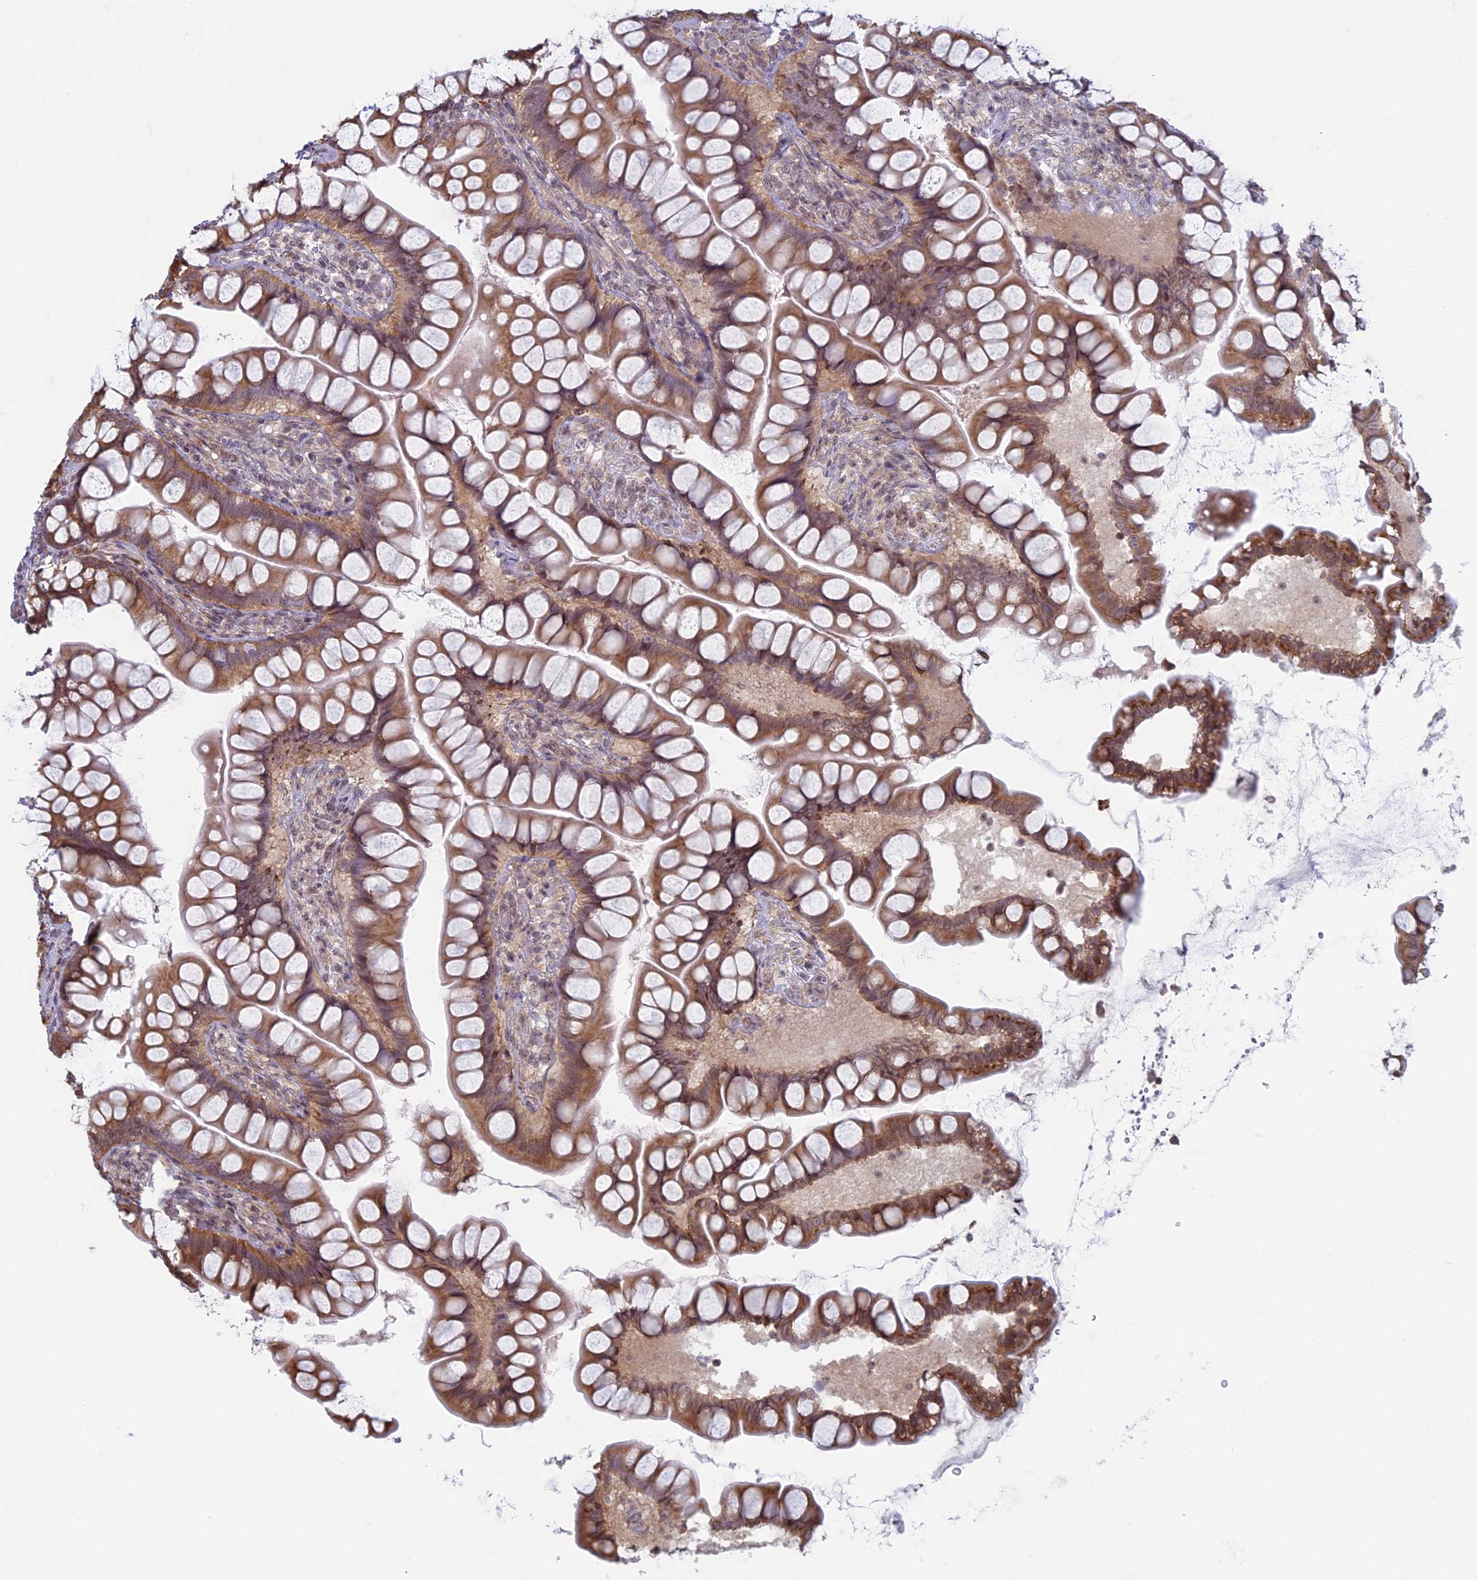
{"staining": {"intensity": "moderate", "quantity": ">75%", "location": "cytoplasmic/membranous"}, "tissue": "small intestine", "cell_type": "Glandular cells", "image_type": "normal", "snomed": [{"axis": "morphology", "description": "Normal tissue, NOS"}, {"axis": "topography", "description": "Small intestine"}], "caption": "The micrograph exhibits staining of unremarkable small intestine, revealing moderate cytoplasmic/membranous protein staining (brown color) within glandular cells. Using DAB (3,3'-diaminobenzidine) (brown) and hematoxylin (blue) stains, captured at high magnification using brightfield microscopy.", "gene": "RPS19BP1", "patient": {"sex": "male", "age": 70}}